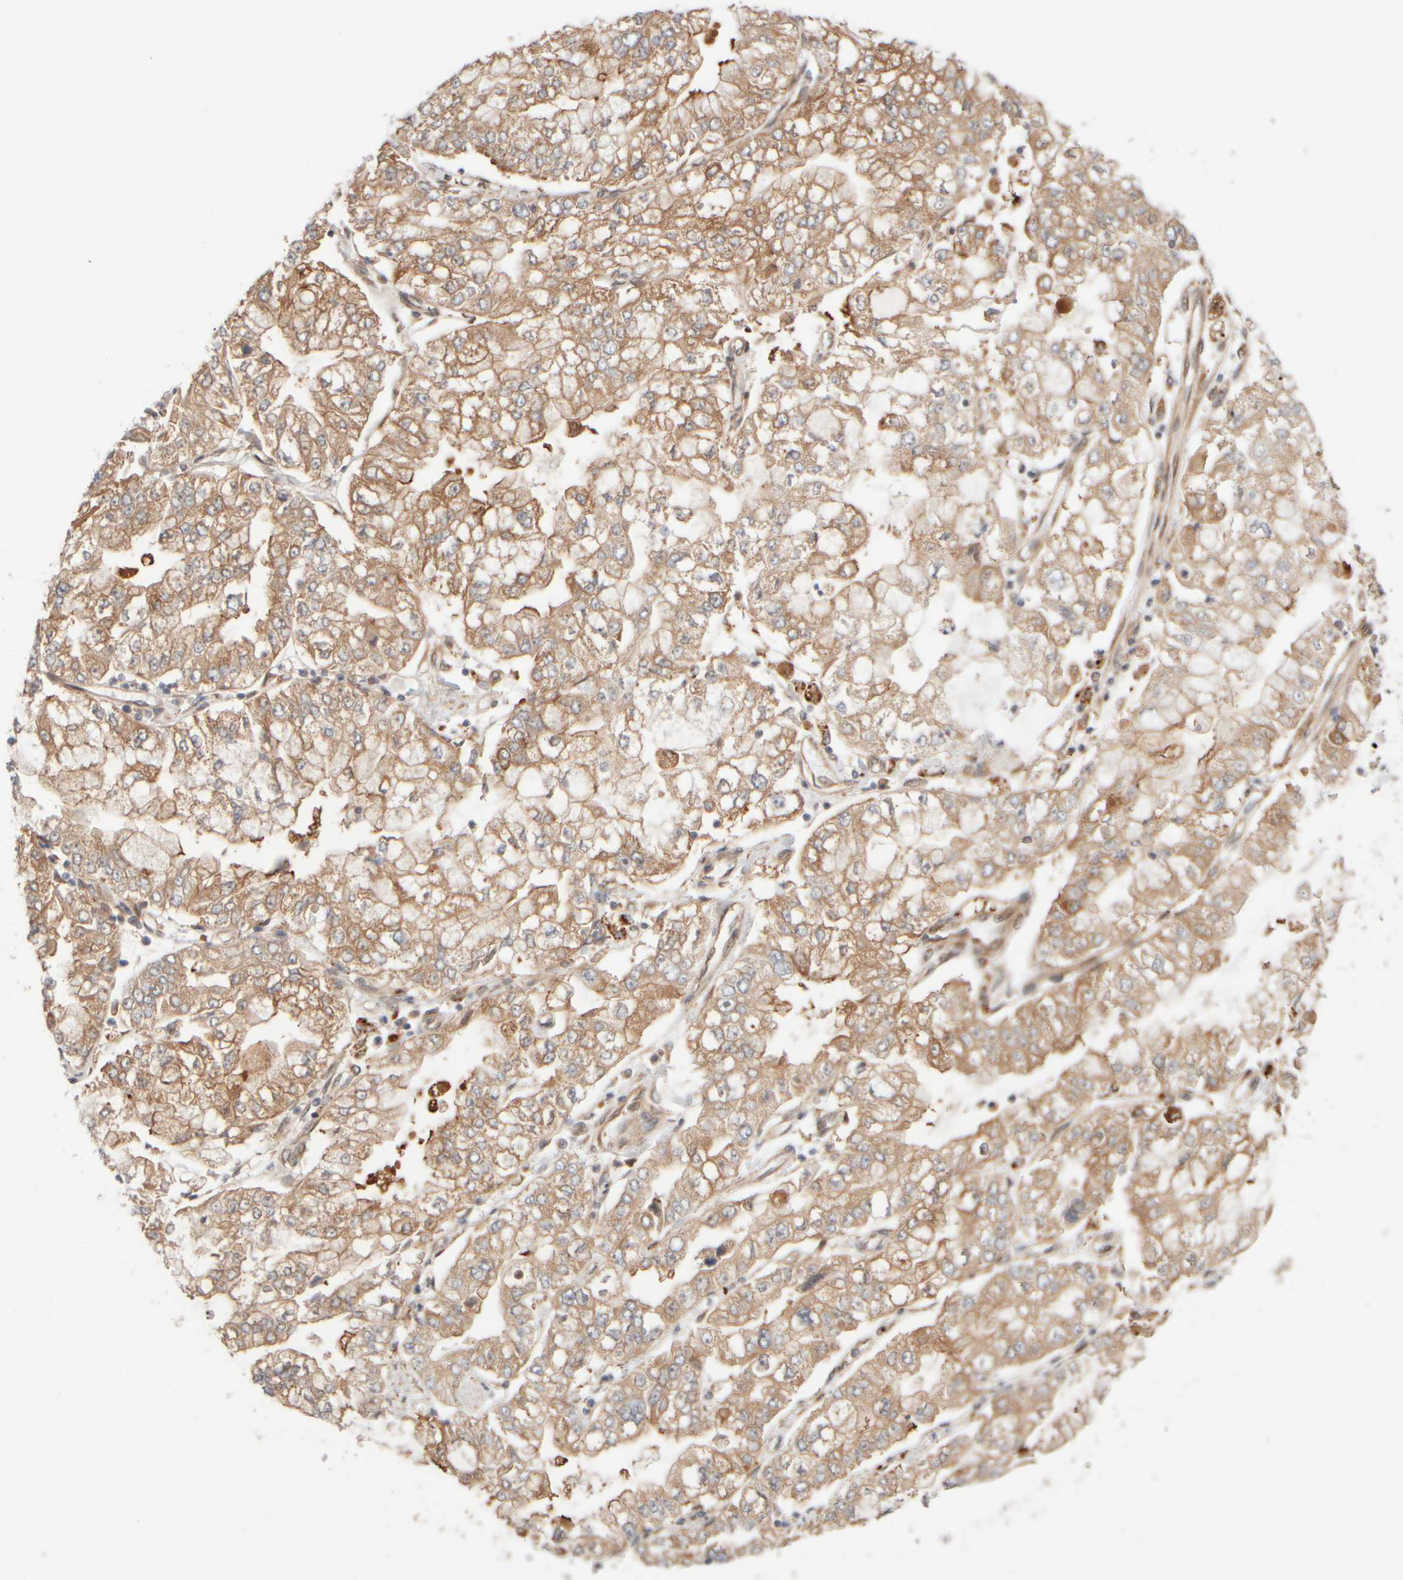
{"staining": {"intensity": "moderate", "quantity": ">75%", "location": "cytoplasmic/membranous"}, "tissue": "stomach cancer", "cell_type": "Tumor cells", "image_type": "cancer", "snomed": [{"axis": "morphology", "description": "Adenocarcinoma, NOS"}, {"axis": "topography", "description": "Stomach"}], "caption": "This micrograph exhibits immunohistochemistry (IHC) staining of stomach cancer (adenocarcinoma), with medium moderate cytoplasmic/membranous expression in about >75% of tumor cells.", "gene": "GCN1", "patient": {"sex": "male", "age": 76}}